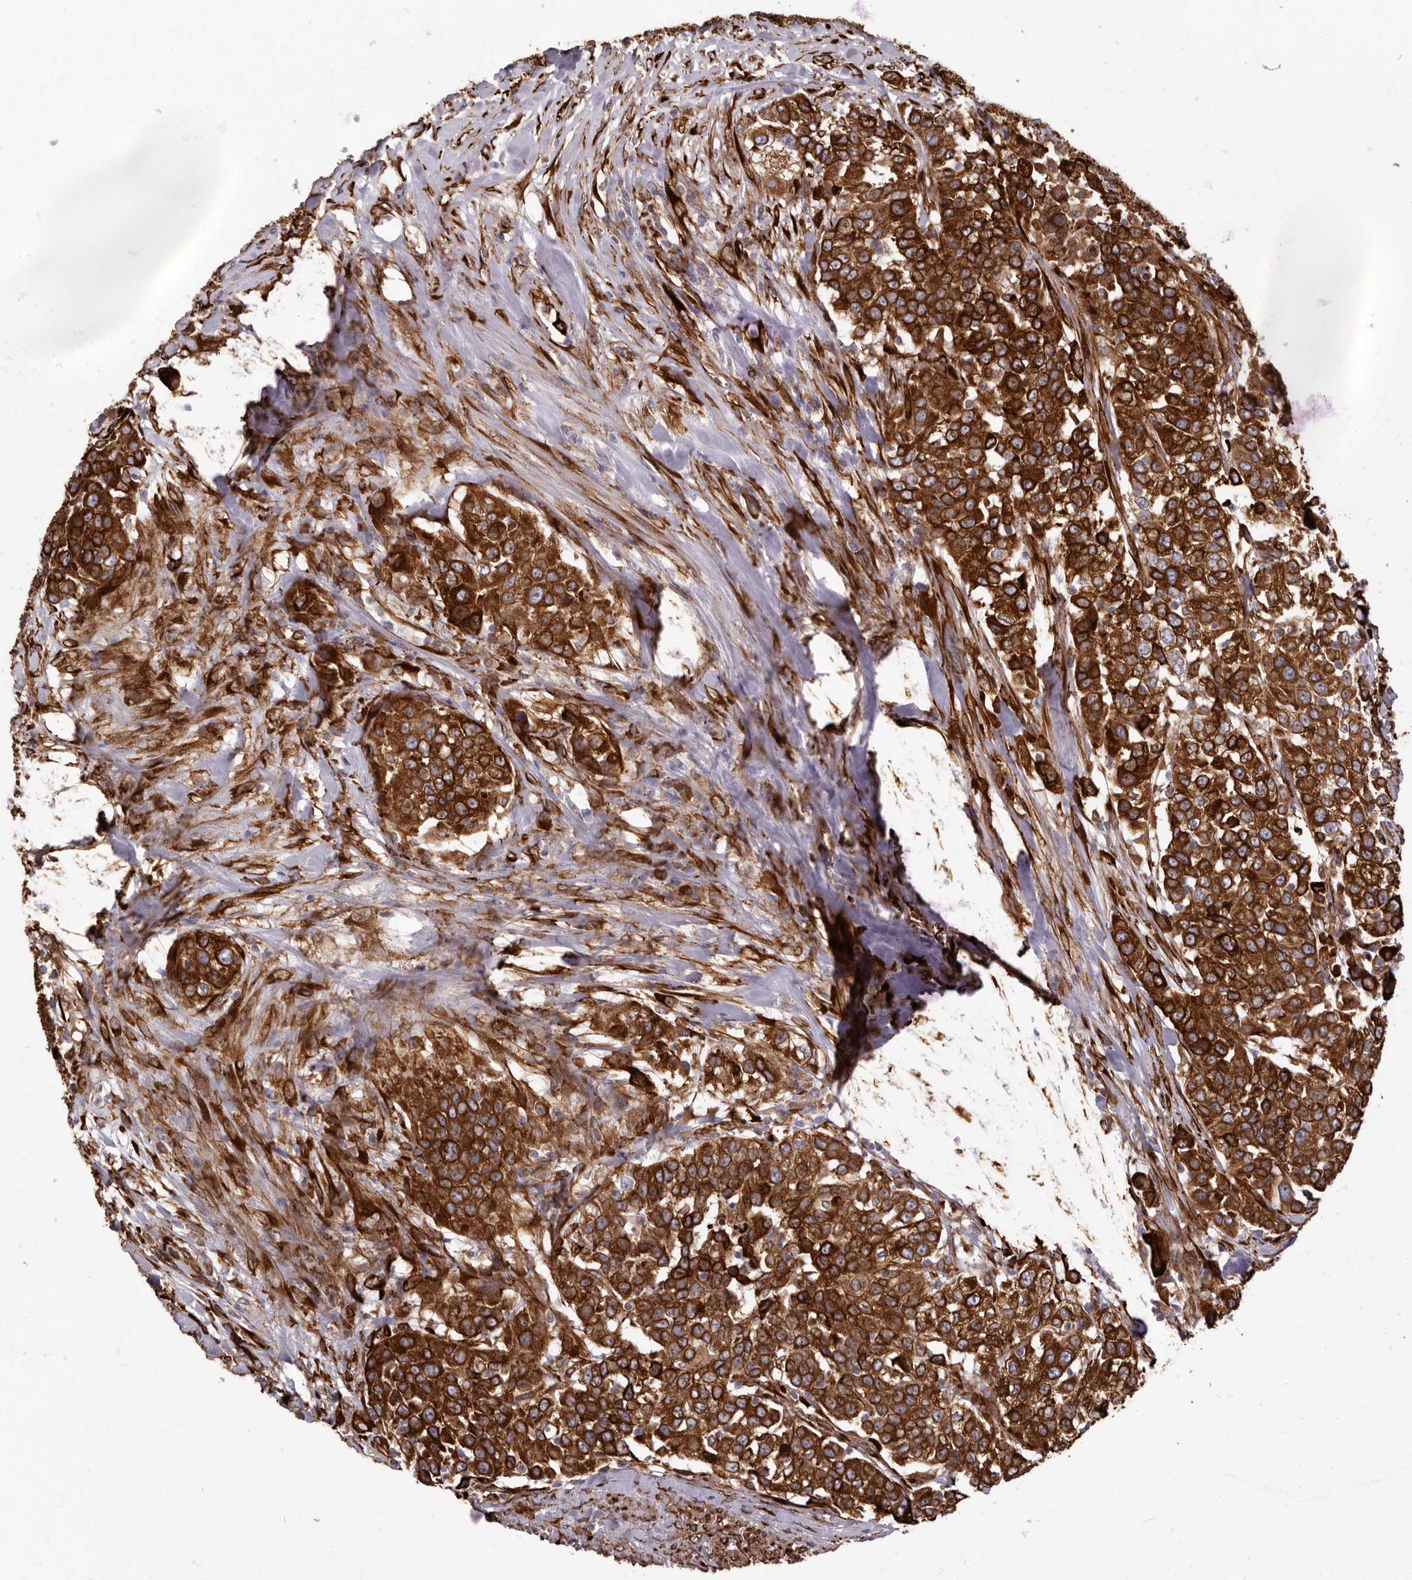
{"staining": {"intensity": "strong", "quantity": ">75%", "location": "cytoplasmic/membranous"}, "tissue": "urothelial cancer", "cell_type": "Tumor cells", "image_type": "cancer", "snomed": [{"axis": "morphology", "description": "Urothelial carcinoma, High grade"}, {"axis": "topography", "description": "Urinary bladder"}], "caption": "A brown stain labels strong cytoplasmic/membranous expression of a protein in urothelial cancer tumor cells.", "gene": "WDTC1", "patient": {"sex": "female", "age": 80}}